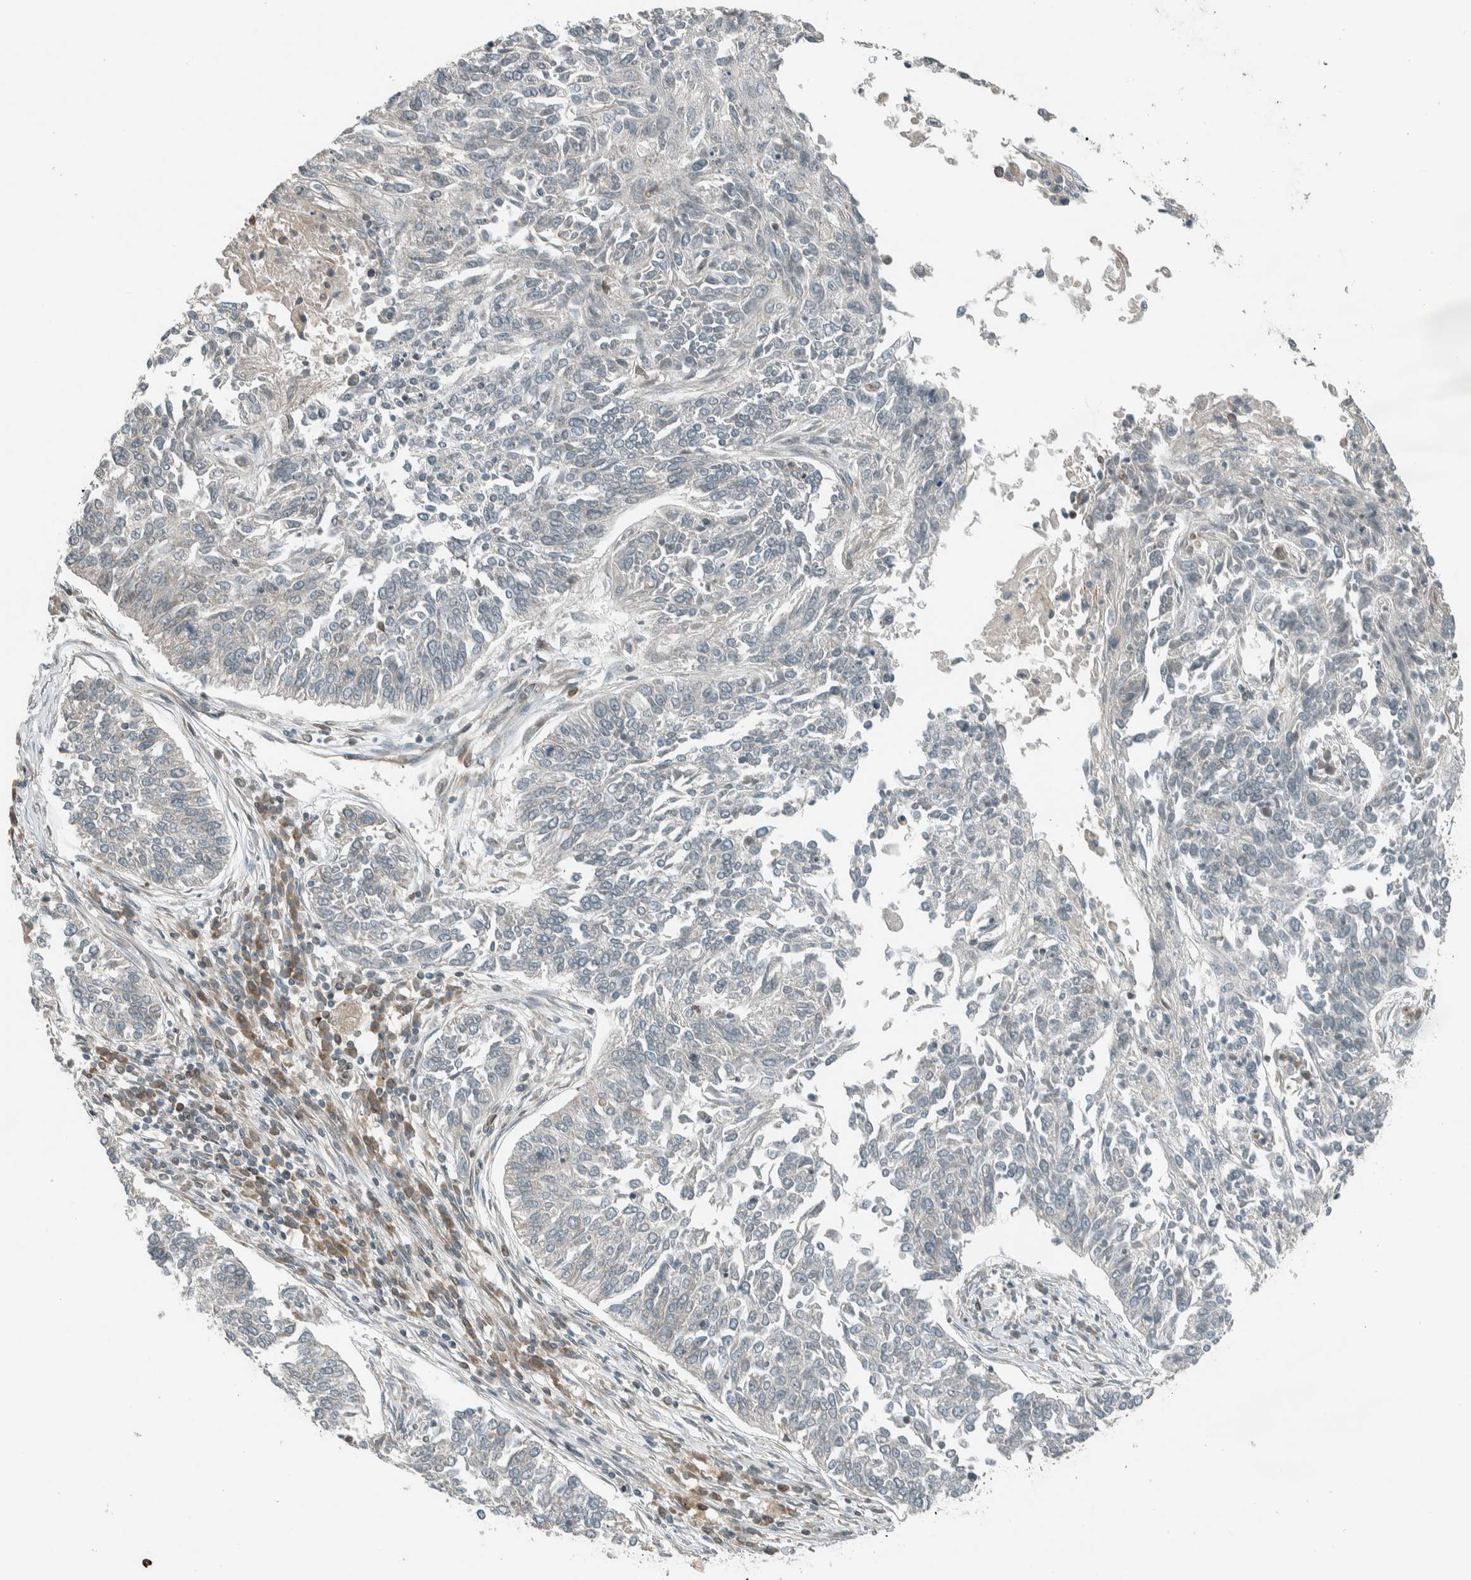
{"staining": {"intensity": "weak", "quantity": "25%-75%", "location": "cytoplasmic/membranous"}, "tissue": "lung cancer", "cell_type": "Tumor cells", "image_type": "cancer", "snomed": [{"axis": "morphology", "description": "Normal tissue, NOS"}, {"axis": "morphology", "description": "Squamous cell carcinoma, NOS"}, {"axis": "topography", "description": "Cartilage tissue"}, {"axis": "topography", "description": "Bronchus"}, {"axis": "topography", "description": "Lung"}], "caption": "Immunohistochemistry (IHC) image of neoplastic tissue: human squamous cell carcinoma (lung) stained using immunohistochemistry (IHC) shows low levels of weak protein expression localized specifically in the cytoplasmic/membranous of tumor cells, appearing as a cytoplasmic/membranous brown color.", "gene": "SEL1L", "patient": {"sex": "female", "age": 49}}